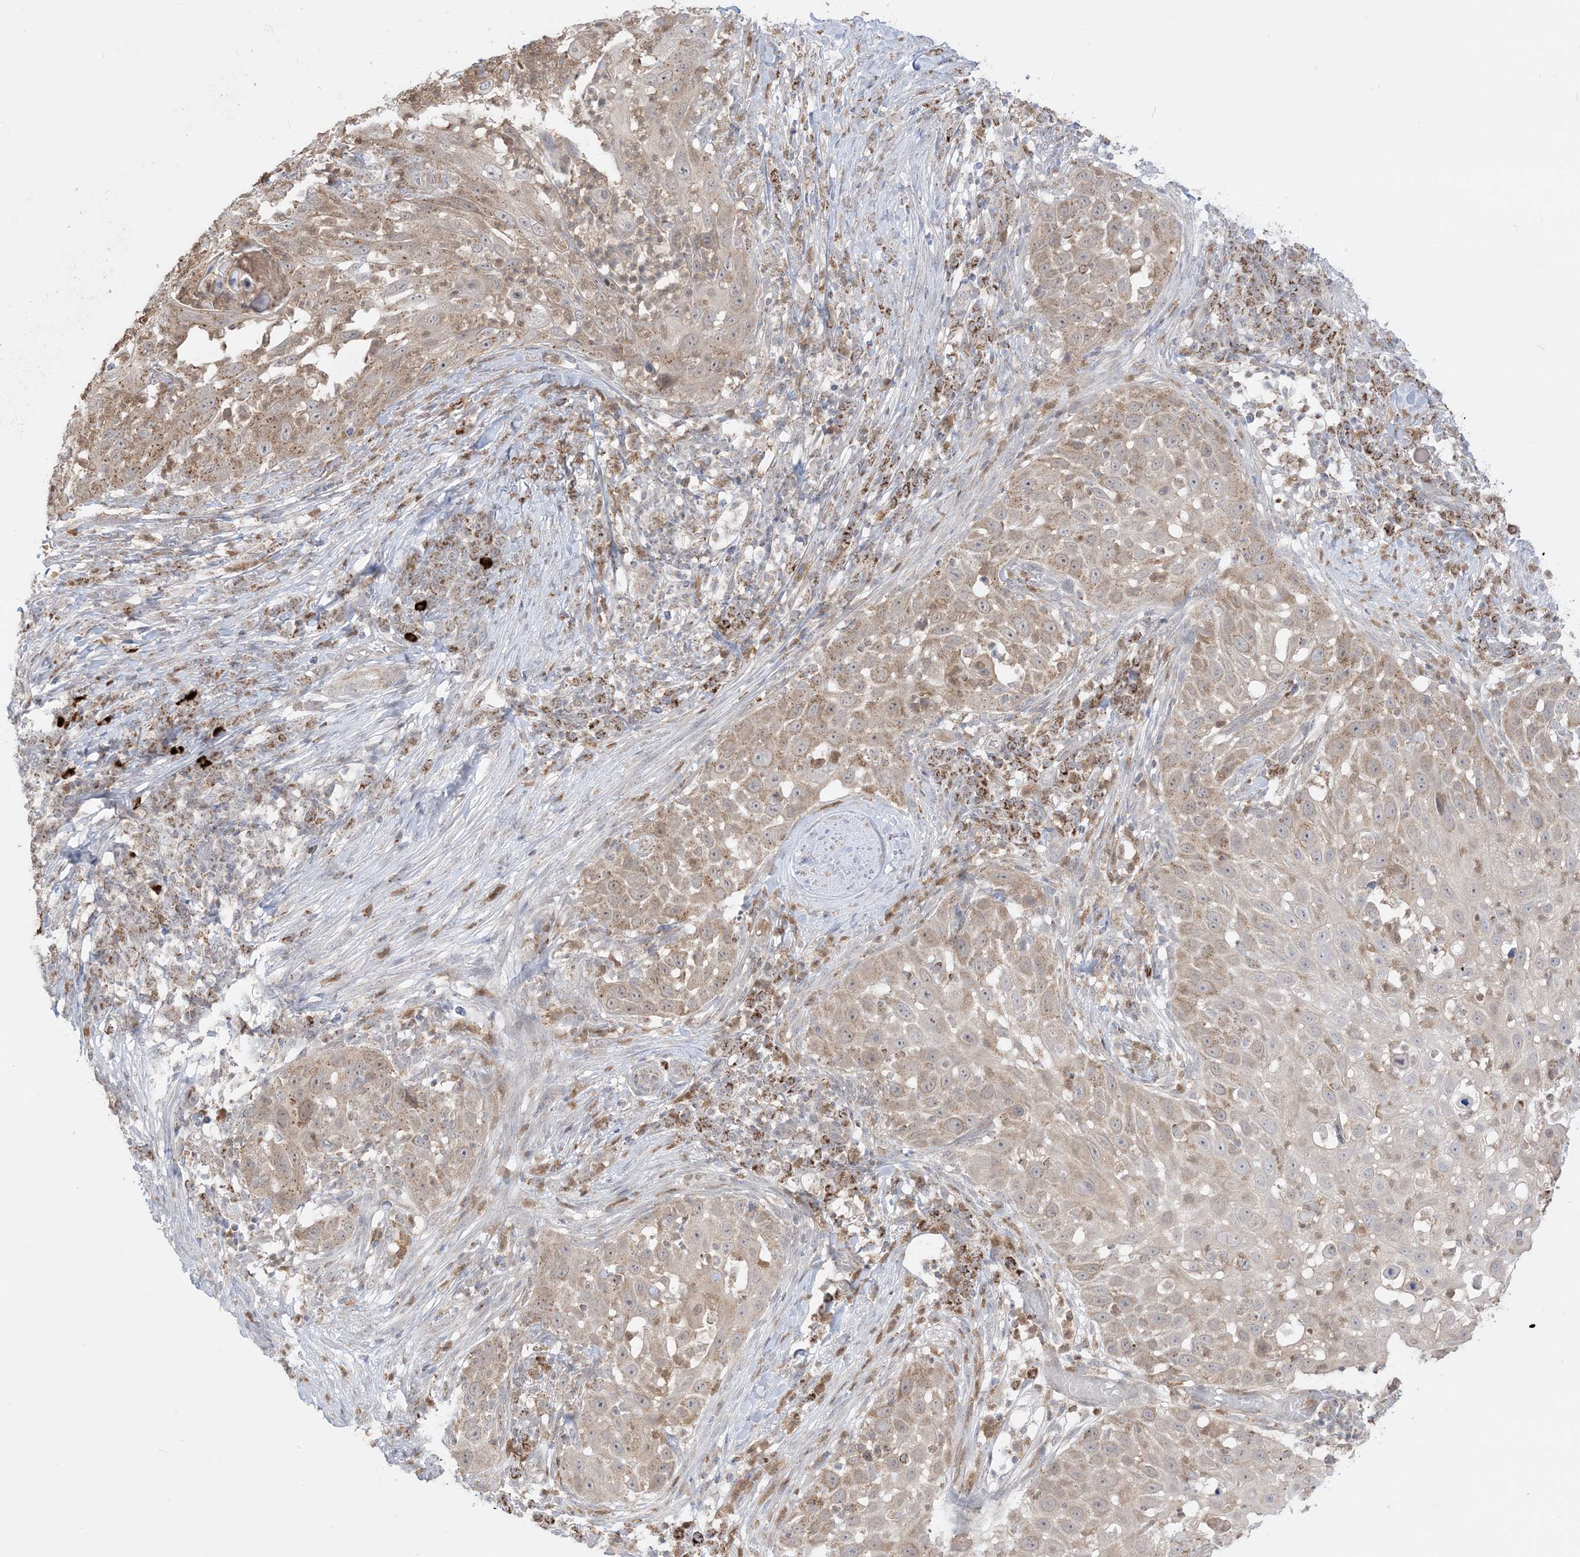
{"staining": {"intensity": "moderate", "quantity": "25%-75%", "location": "cytoplasmic/membranous"}, "tissue": "skin cancer", "cell_type": "Tumor cells", "image_type": "cancer", "snomed": [{"axis": "morphology", "description": "Squamous cell carcinoma, NOS"}, {"axis": "topography", "description": "Skin"}], "caption": "The photomicrograph reveals immunohistochemical staining of skin squamous cell carcinoma. There is moderate cytoplasmic/membranous staining is appreciated in approximately 25%-75% of tumor cells.", "gene": "KANSL3", "patient": {"sex": "female", "age": 44}}